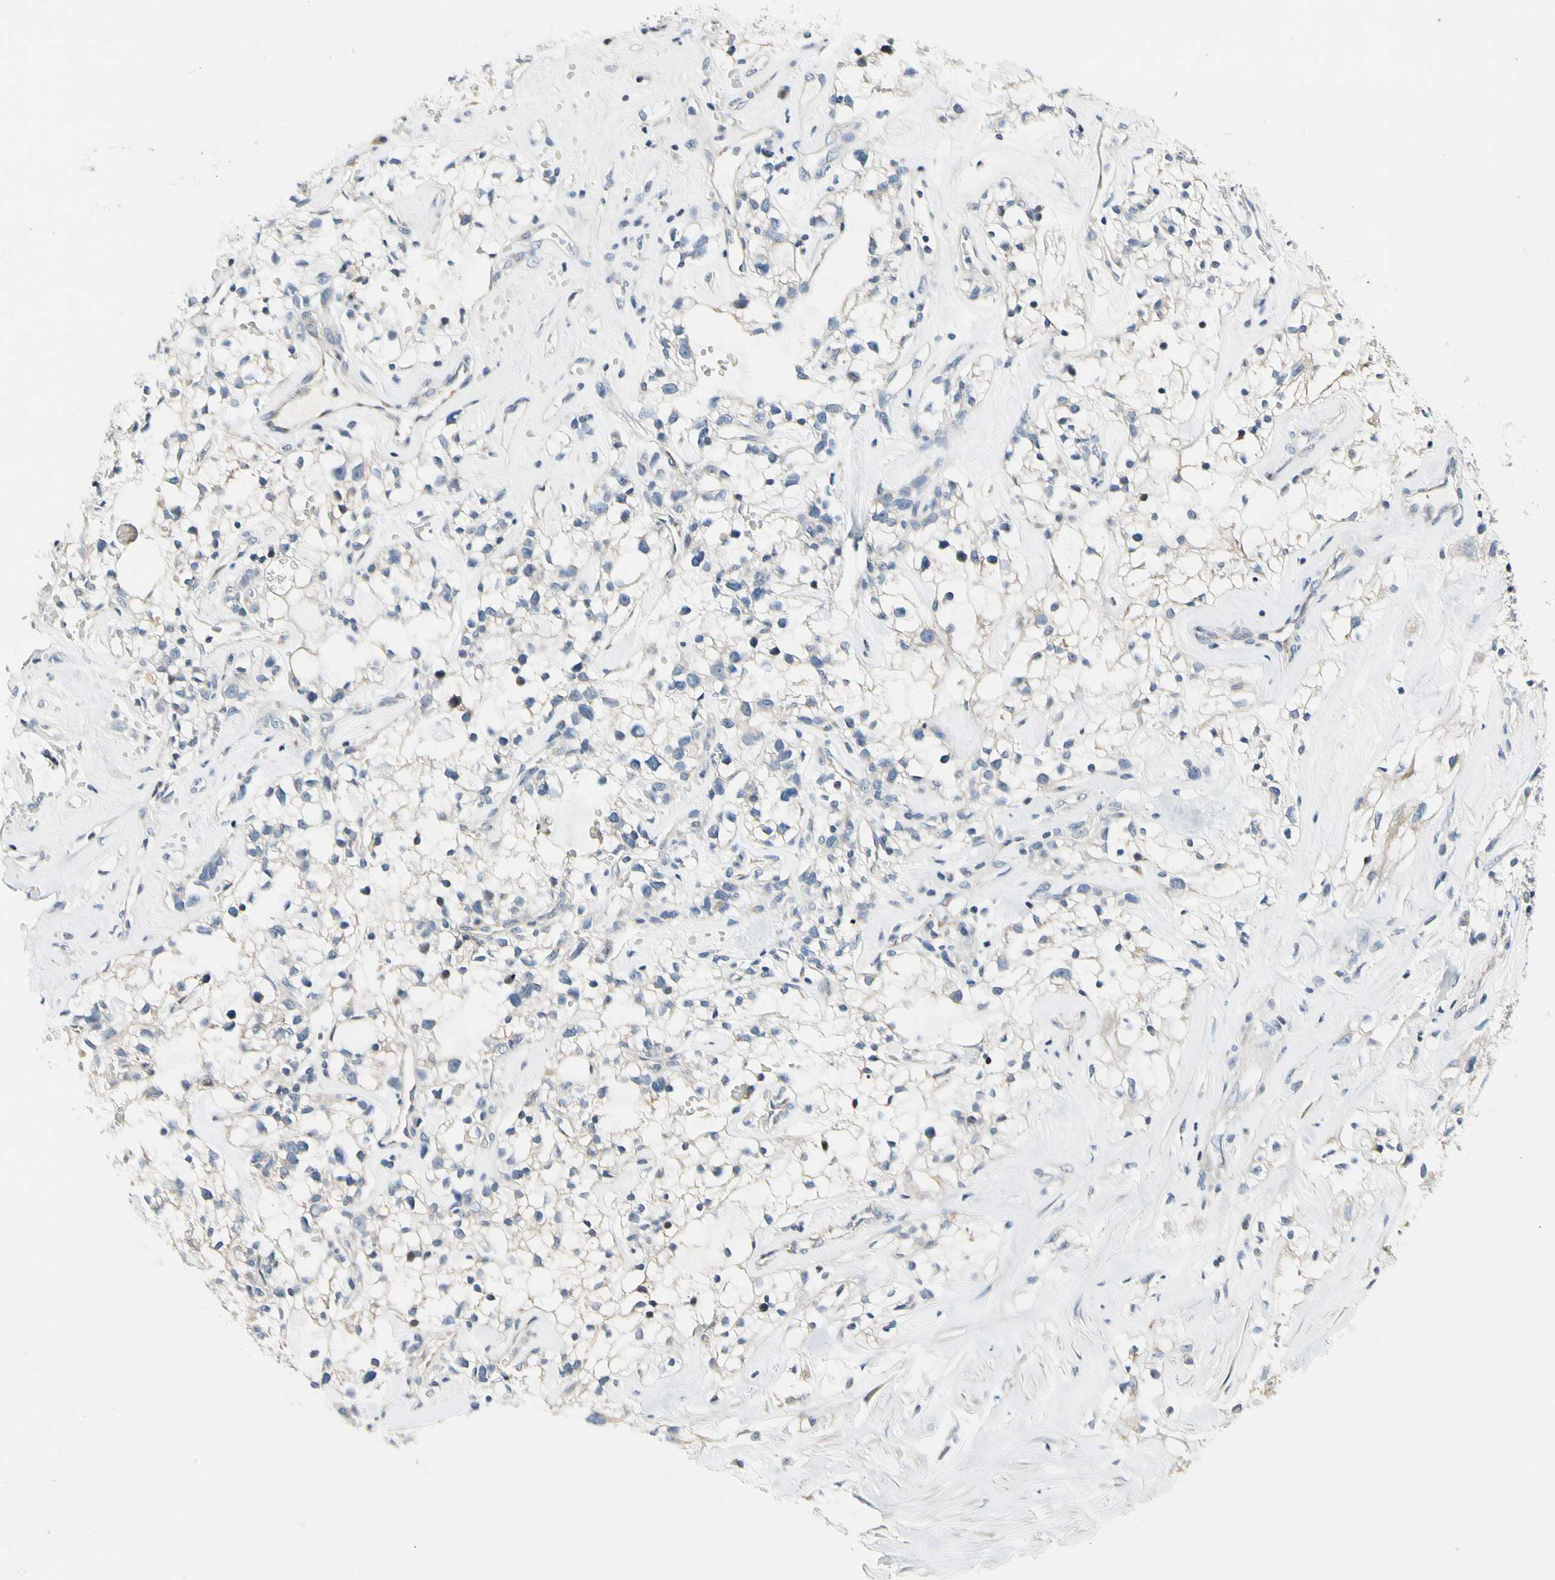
{"staining": {"intensity": "negative", "quantity": "none", "location": "none"}, "tissue": "renal cancer", "cell_type": "Tumor cells", "image_type": "cancer", "snomed": [{"axis": "morphology", "description": "Adenocarcinoma, NOS"}, {"axis": "topography", "description": "Kidney"}], "caption": "Immunohistochemistry (IHC) image of human renal cancer (adenocarcinoma) stained for a protein (brown), which exhibits no expression in tumor cells. The staining was performed using DAB (3,3'-diaminobenzidine) to visualize the protein expression in brown, while the nuclei were stained in blue with hematoxylin (Magnification: 20x).", "gene": "SOX30", "patient": {"sex": "female", "age": 60}}